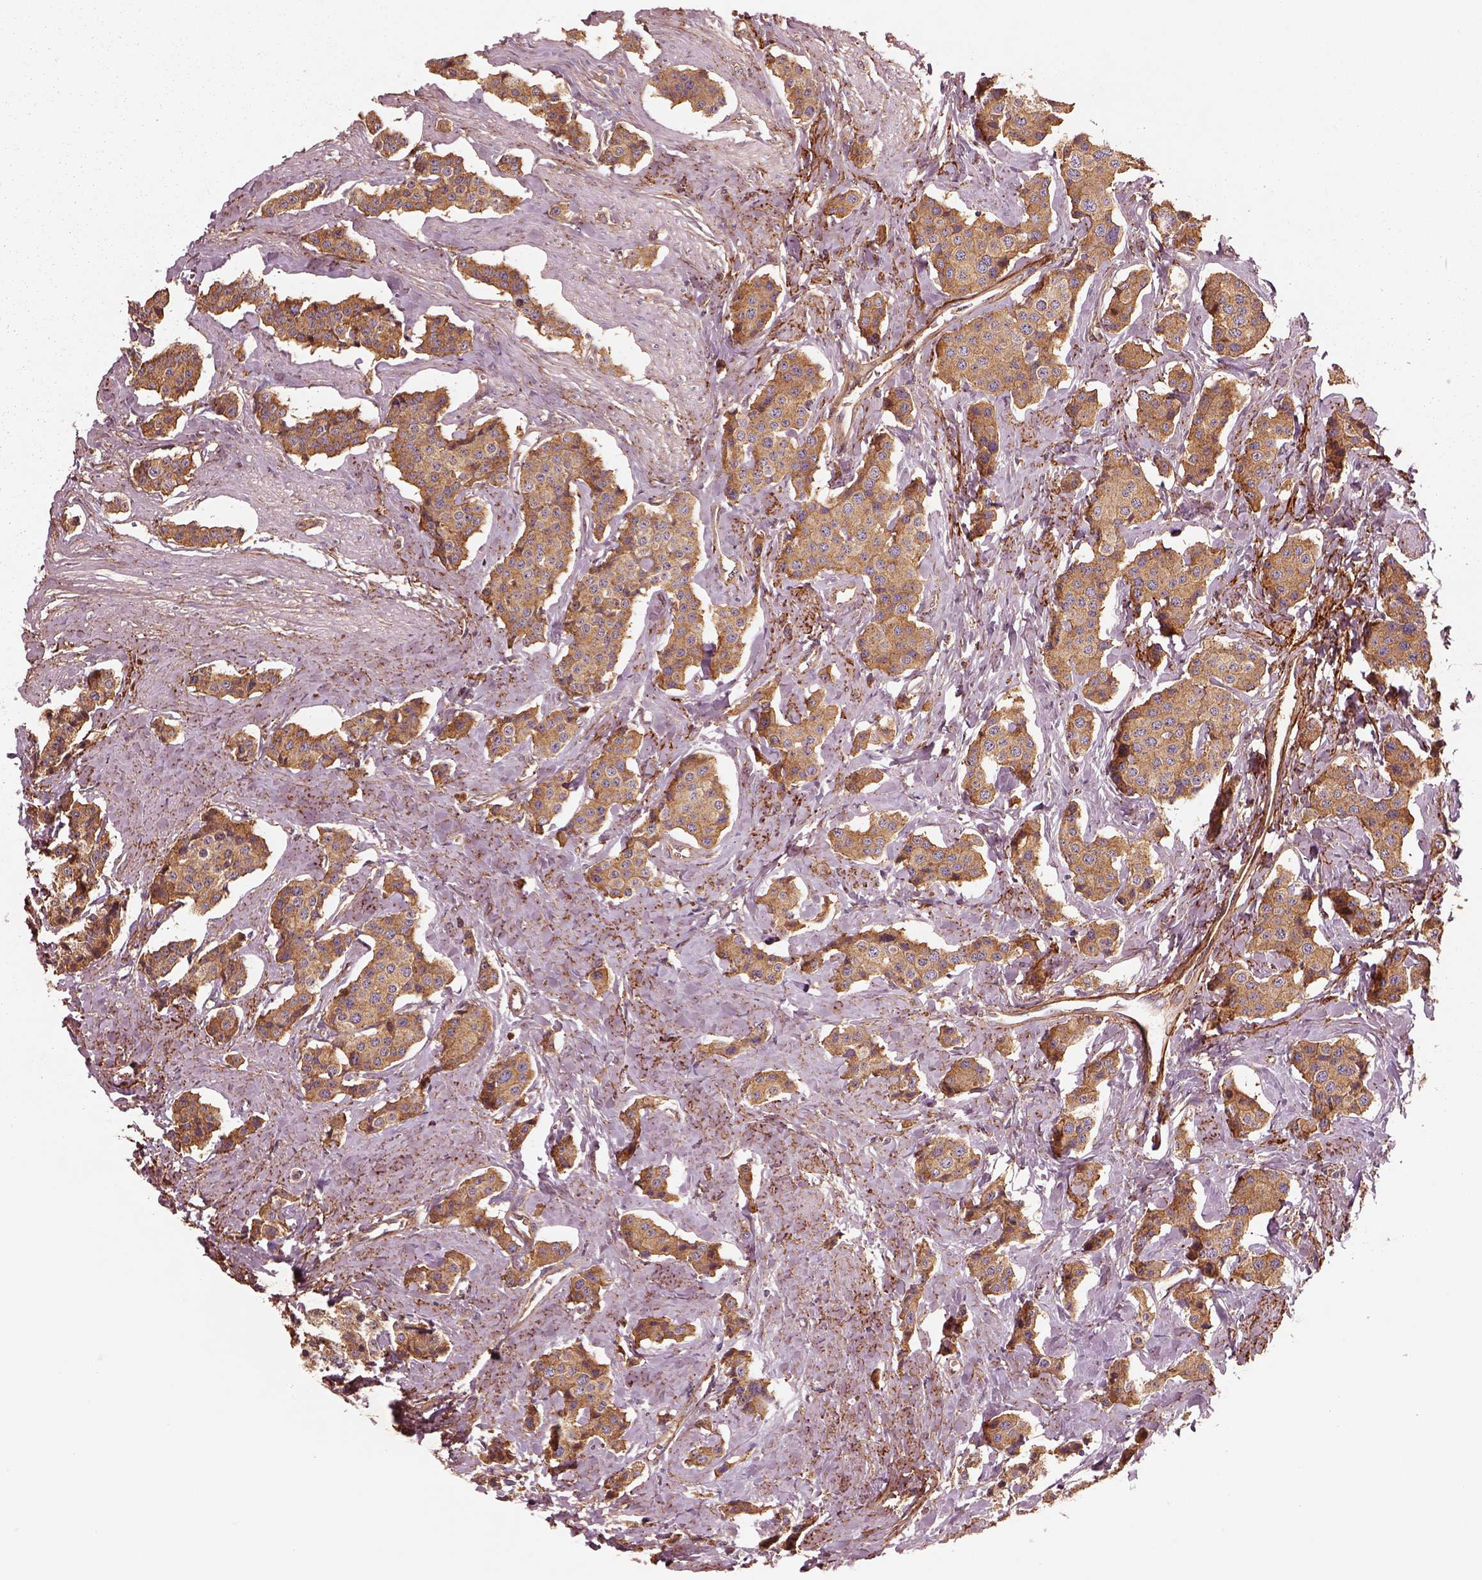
{"staining": {"intensity": "strong", "quantity": "25%-75%", "location": "cytoplasmic/membranous"}, "tissue": "carcinoid", "cell_type": "Tumor cells", "image_type": "cancer", "snomed": [{"axis": "morphology", "description": "Carcinoid, malignant, NOS"}, {"axis": "topography", "description": "Small intestine"}], "caption": "Malignant carcinoid stained with immunohistochemistry (IHC) displays strong cytoplasmic/membranous staining in about 25%-75% of tumor cells. The staining is performed using DAB brown chromogen to label protein expression. The nuclei are counter-stained blue using hematoxylin.", "gene": "WASHC2A", "patient": {"sex": "female", "age": 64}}